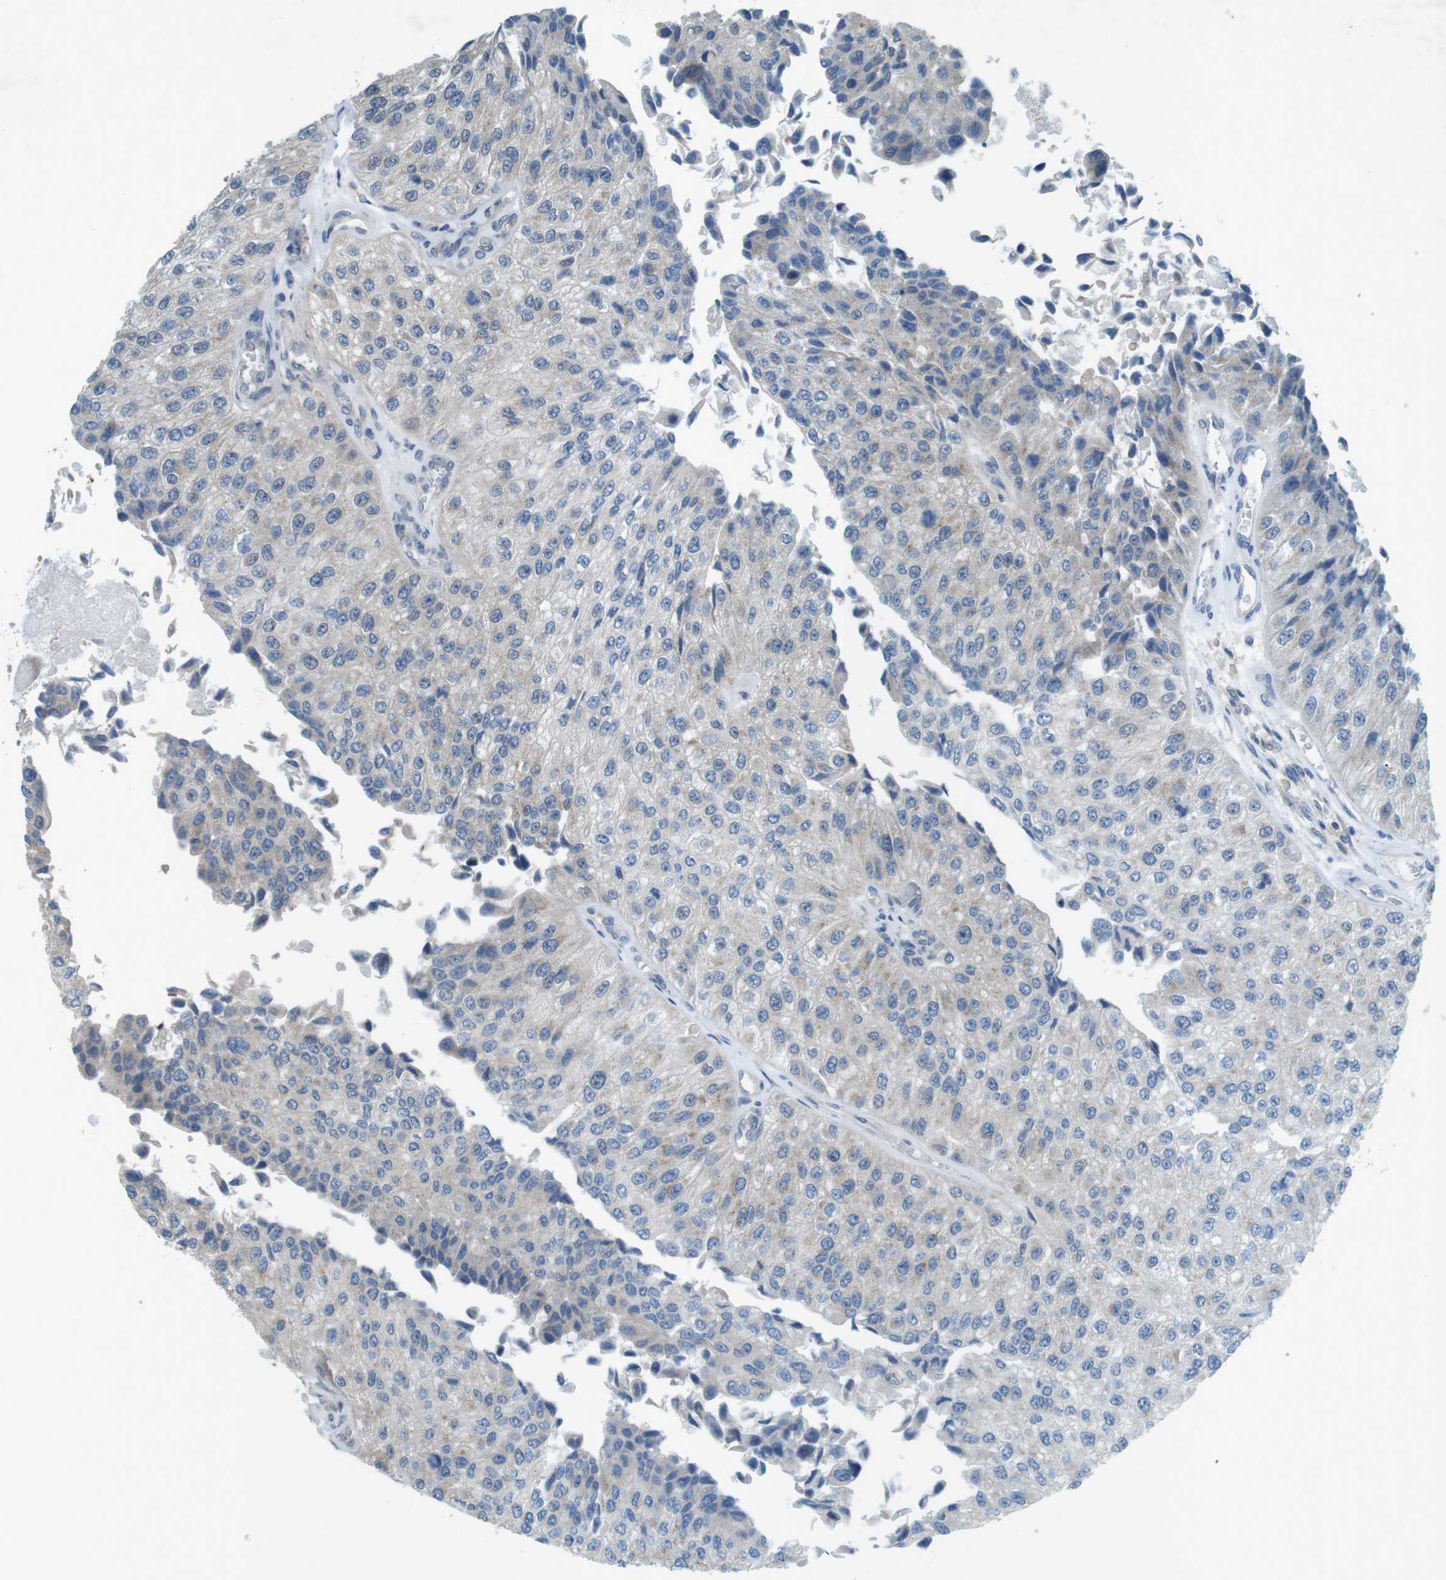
{"staining": {"intensity": "weak", "quantity": "<25%", "location": "cytoplasmic/membranous"}, "tissue": "urothelial cancer", "cell_type": "Tumor cells", "image_type": "cancer", "snomed": [{"axis": "morphology", "description": "Urothelial carcinoma, High grade"}, {"axis": "topography", "description": "Kidney"}, {"axis": "topography", "description": "Urinary bladder"}], "caption": "This is a photomicrograph of IHC staining of urothelial cancer, which shows no staining in tumor cells.", "gene": "TYW1", "patient": {"sex": "male", "age": 77}}